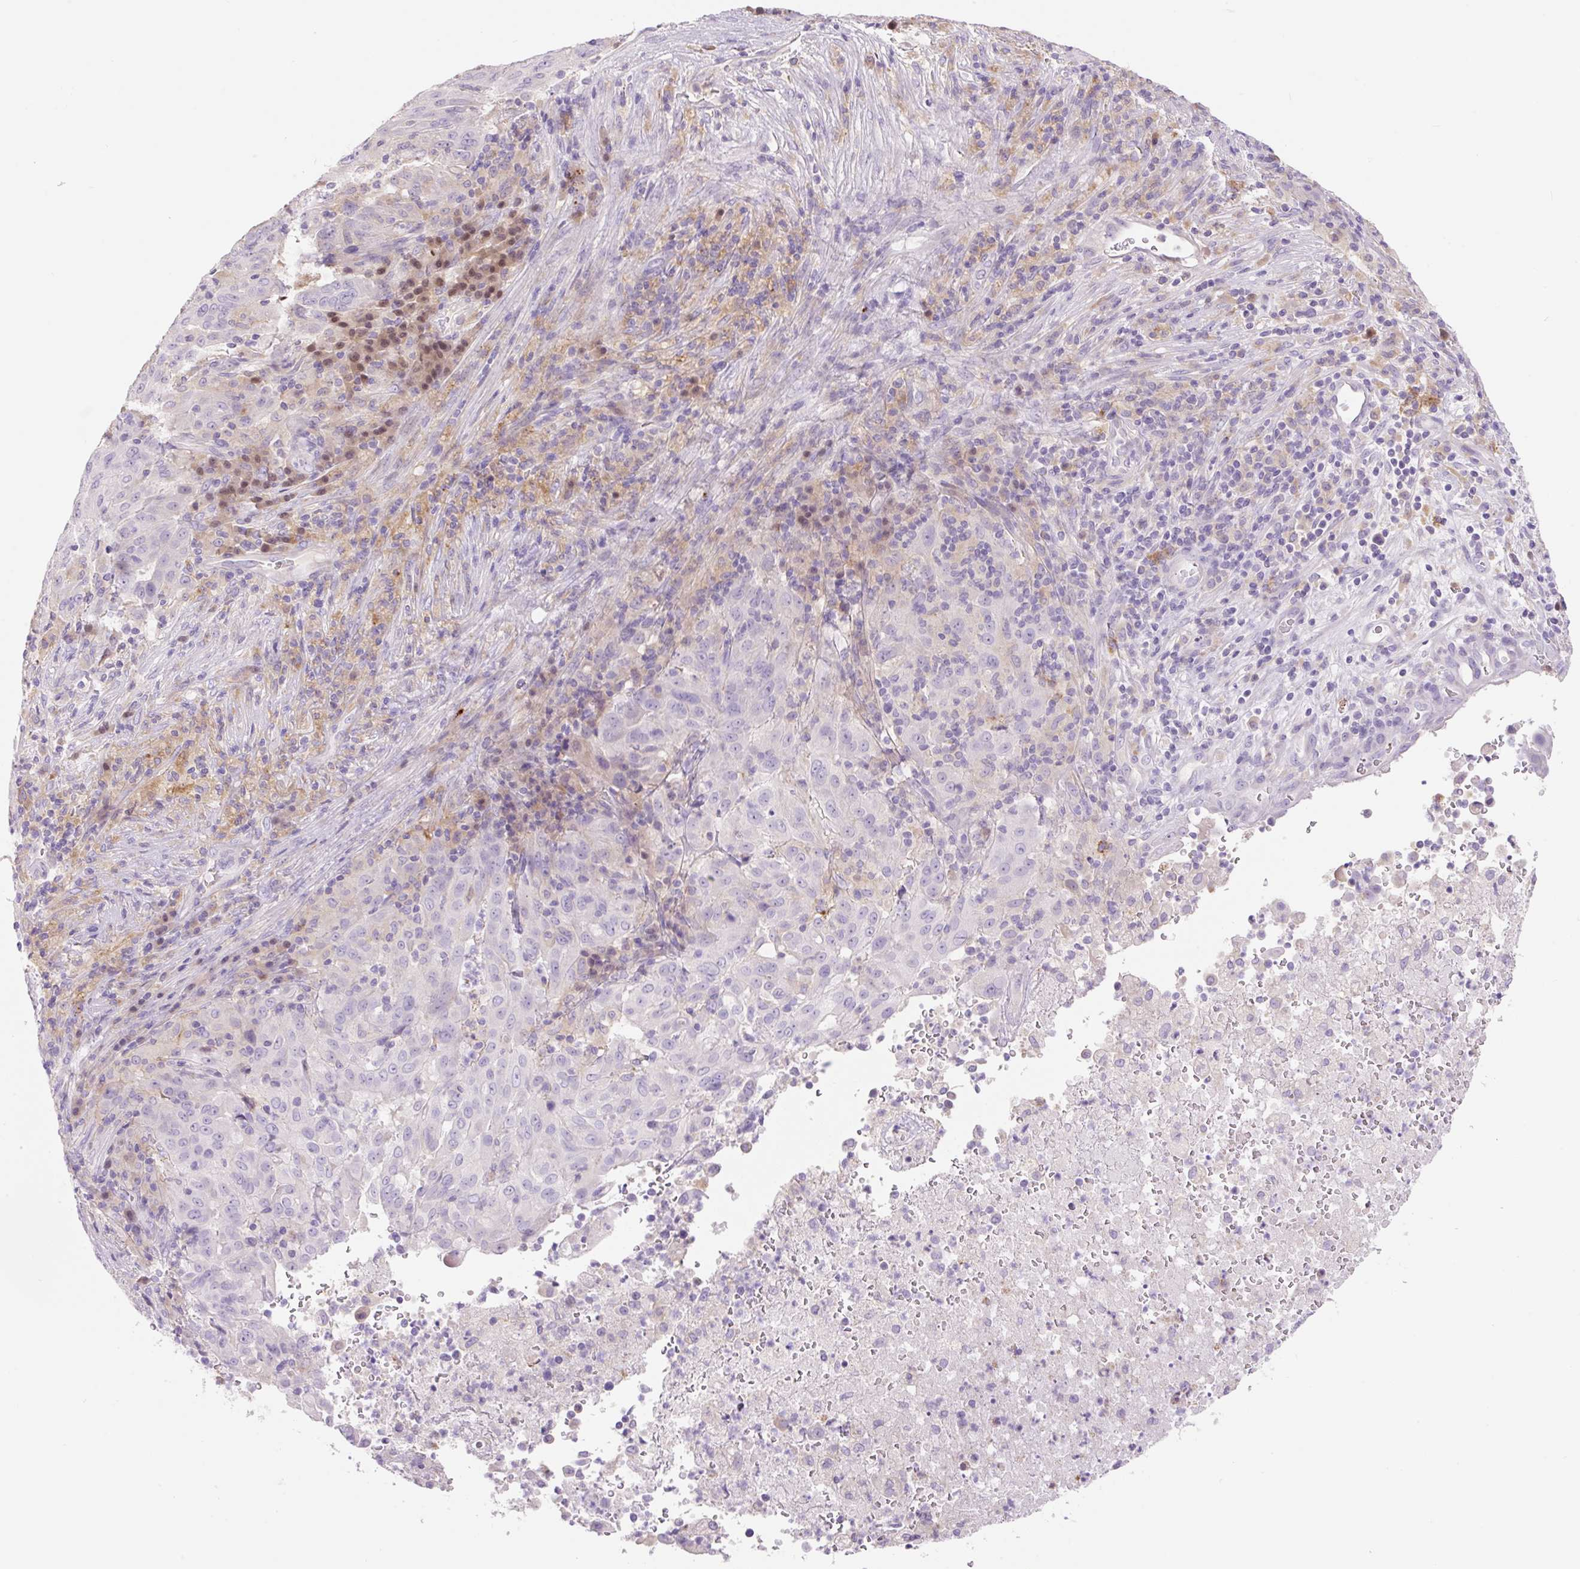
{"staining": {"intensity": "negative", "quantity": "none", "location": "none"}, "tissue": "pancreatic cancer", "cell_type": "Tumor cells", "image_type": "cancer", "snomed": [{"axis": "morphology", "description": "Adenocarcinoma, NOS"}, {"axis": "topography", "description": "Pancreas"}], "caption": "Photomicrograph shows no protein staining in tumor cells of pancreatic cancer (adenocarcinoma) tissue.", "gene": "TDRD15", "patient": {"sex": "male", "age": 63}}